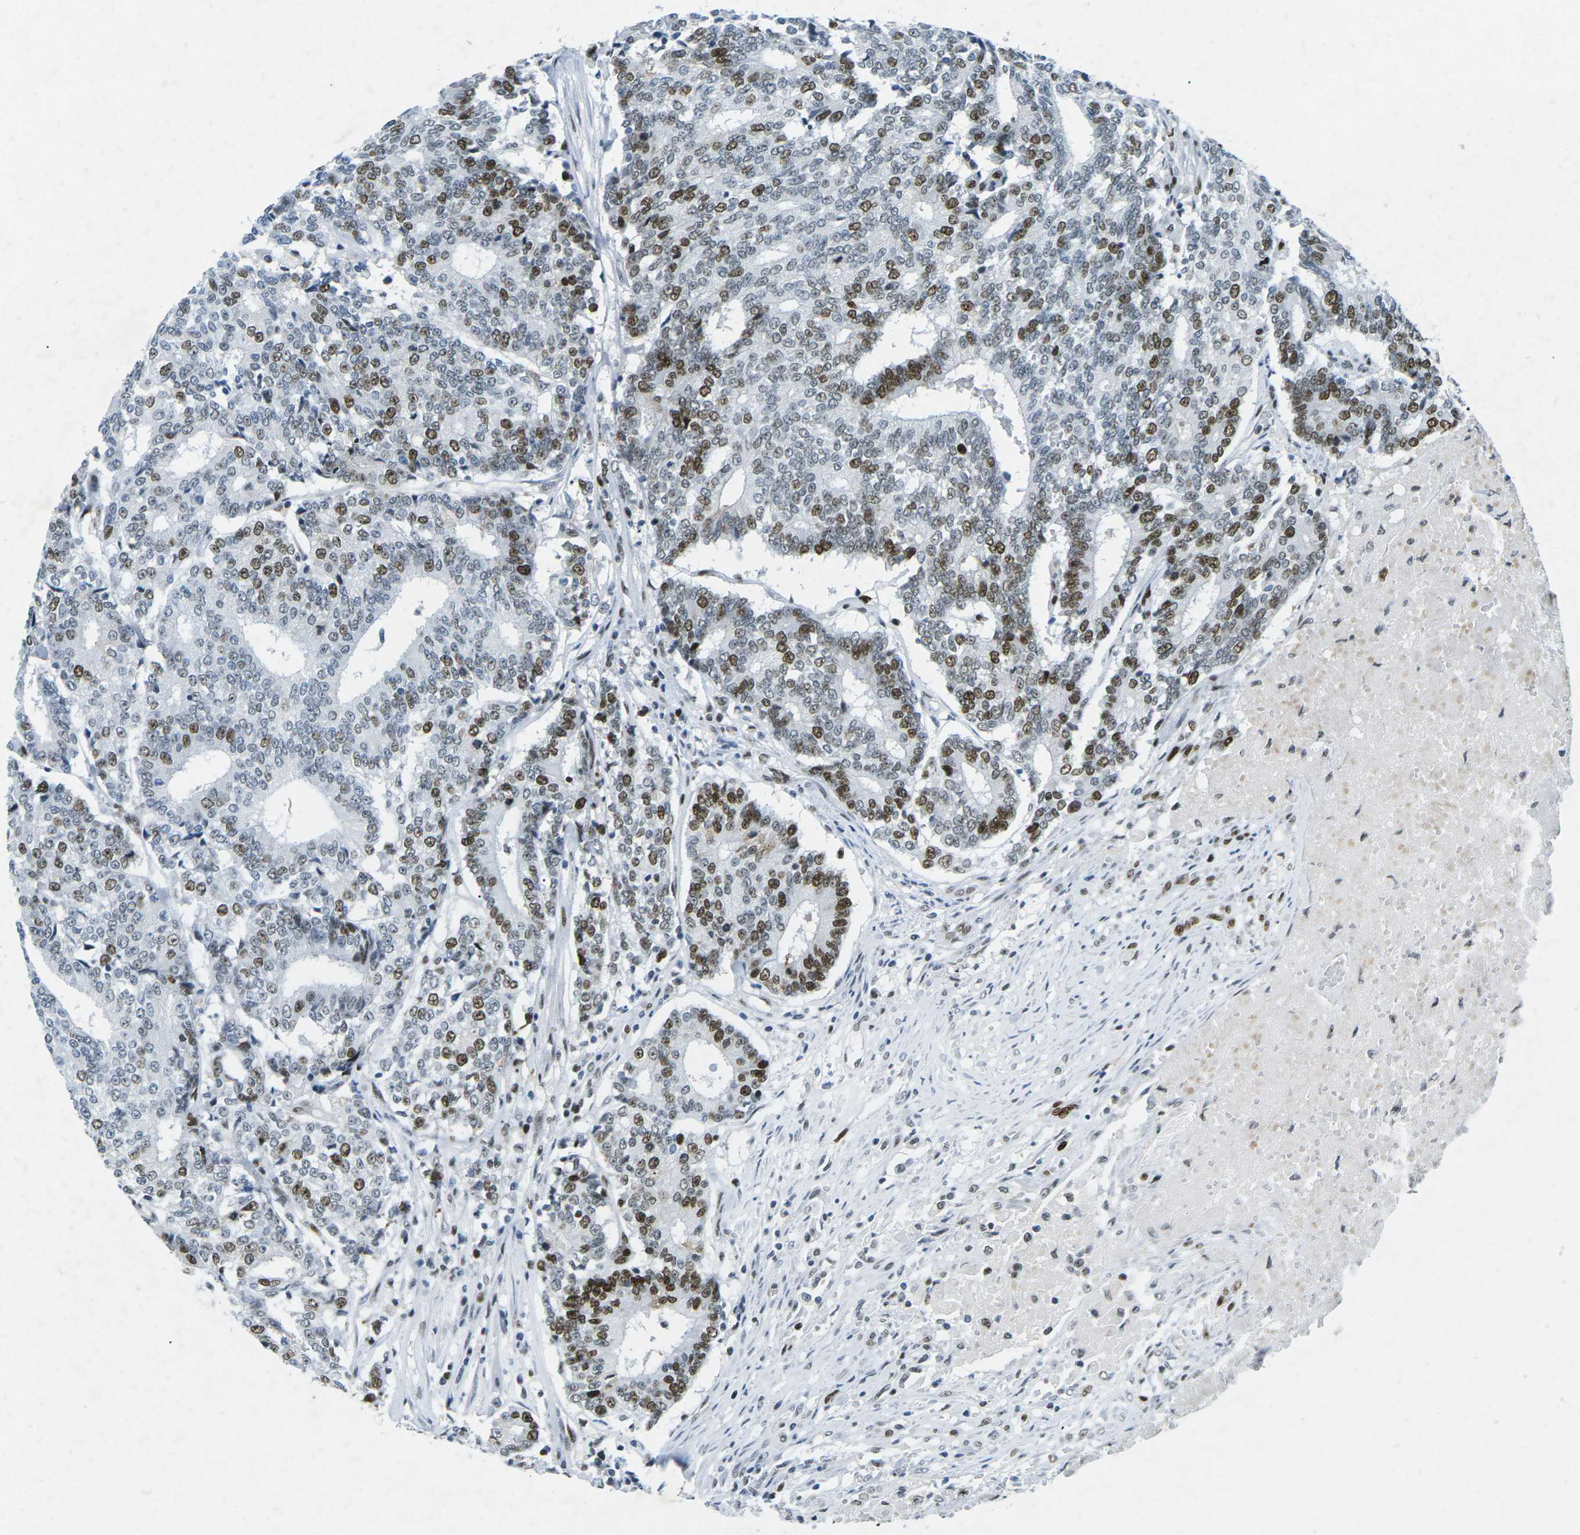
{"staining": {"intensity": "moderate", "quantity": "25%-75%", "location": "nuclear"}, "tissue": "prostate cancer", "cell_type": "Tumor cells", "image_type": "cancer", "snomed": [{"axis": "morphology", "description": "Normal tissue, NOS"}, {"axis": "morphology", "description": "Adenocarcinoma, High grade"}, {"axis": "topography", "description": "Prostate"}, {"axis": "topography", "description": "Seminal veicle"}], "caption": "Brown immunohistochemical staining in prostate cancer displays moderate nuclear expression in approximately 25%-75% of tumor cells.", "gene": "RB1", "patient": {"sex": "male", "age": 55}}